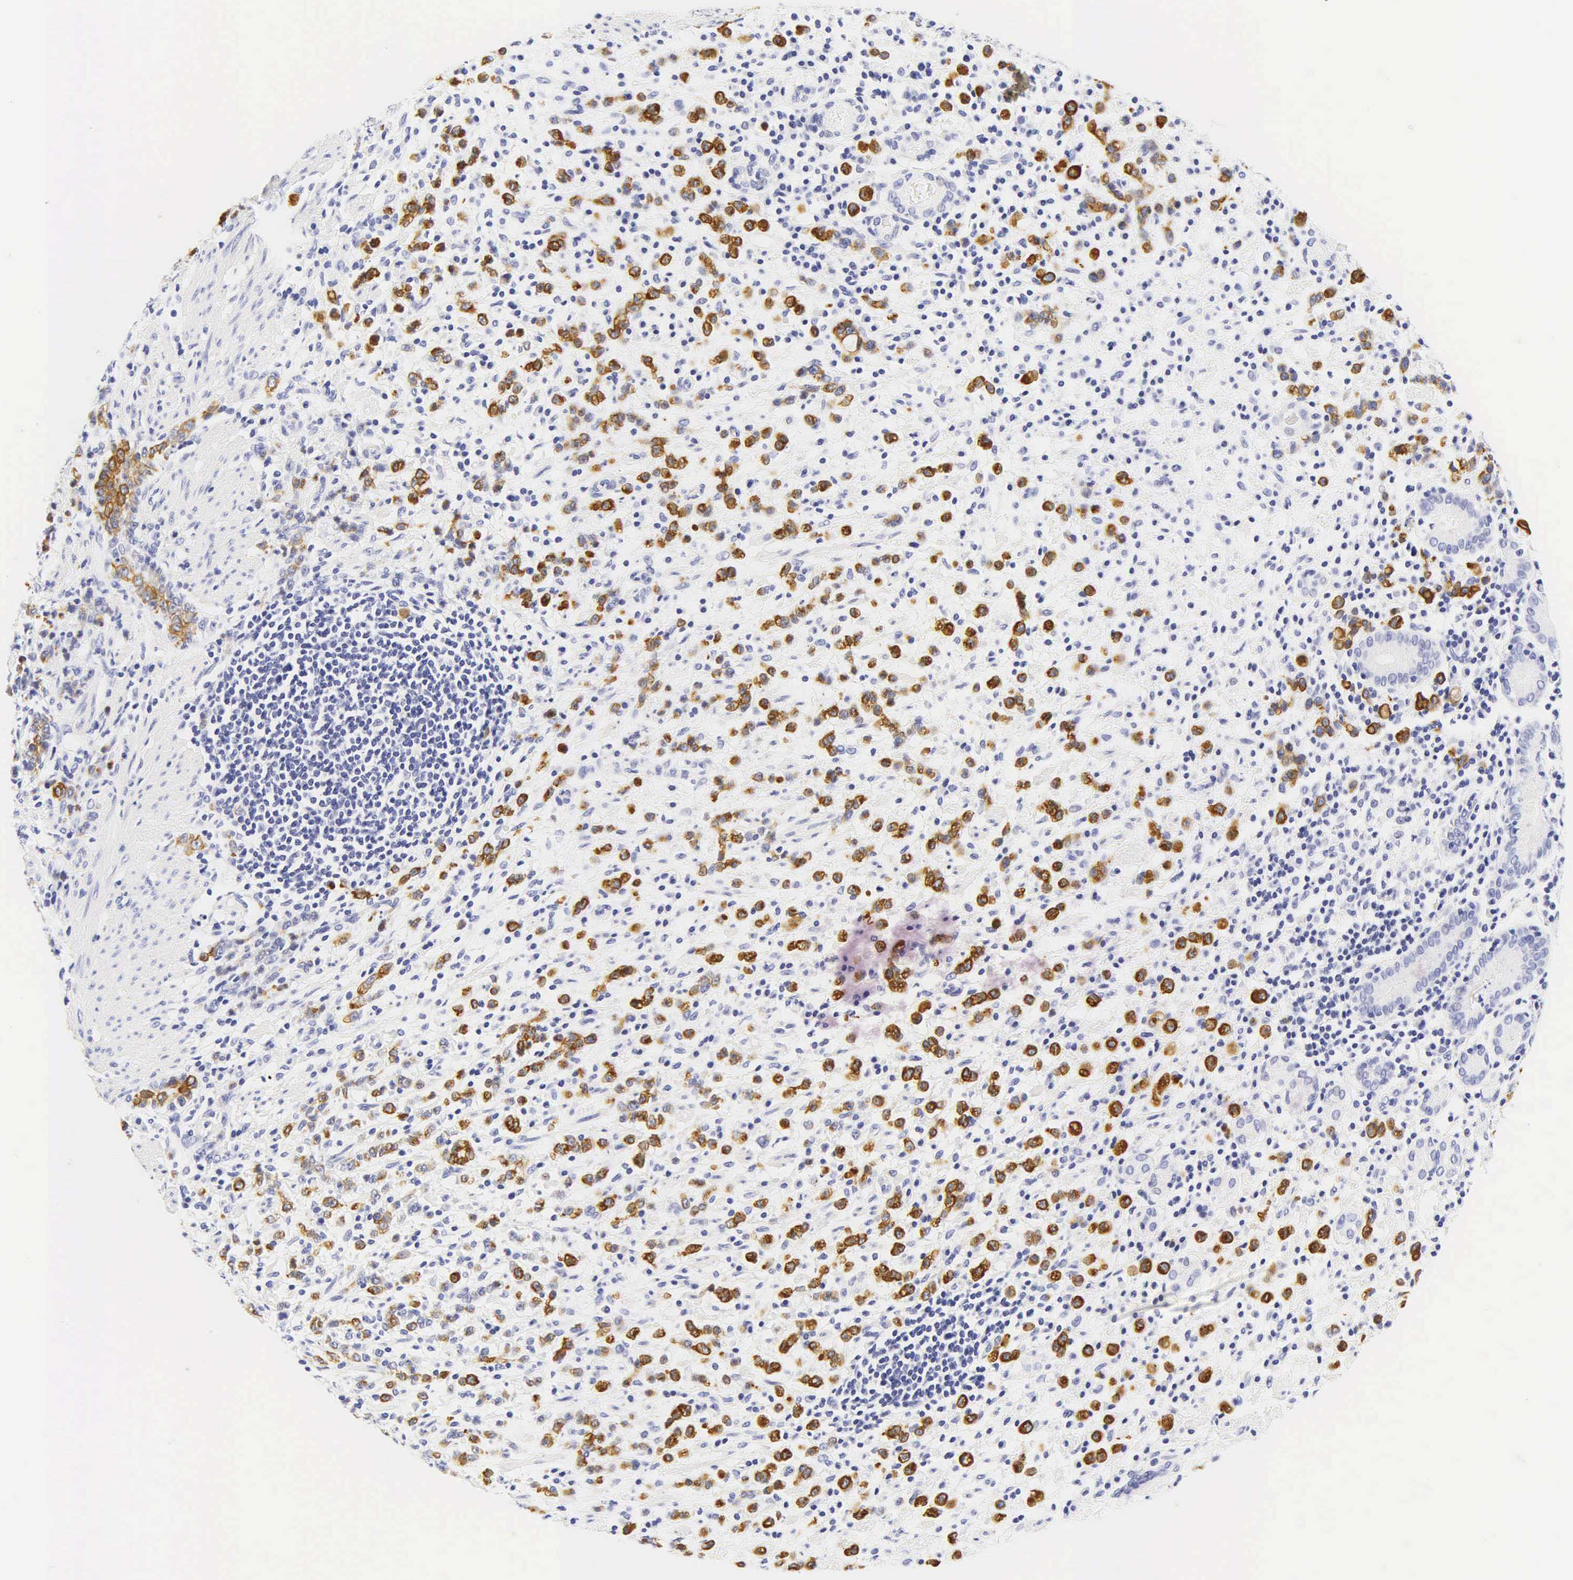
{"staining": {"intensity": "strong", "quantity": "25%-75%", "location": "cytoplasmic/membranous"}, "tissue": "stomach cancer", "cell_type": "Tumor cells", "image_type": "cancer", "snomed": [{"axis": "morphology", "description": "Adenocarcinoma, NOS"}, {"axis": "topography", "description": "Stomach, lower"}], "caption": "The image demonstrates staining of stomach cancer (adenocarcinoma), revealing strong cytoplasmic/membranous protein staining (brown color) within tumor cells.", "gene": "KRT20", "patient": {"sex": "male", "age": 88}}